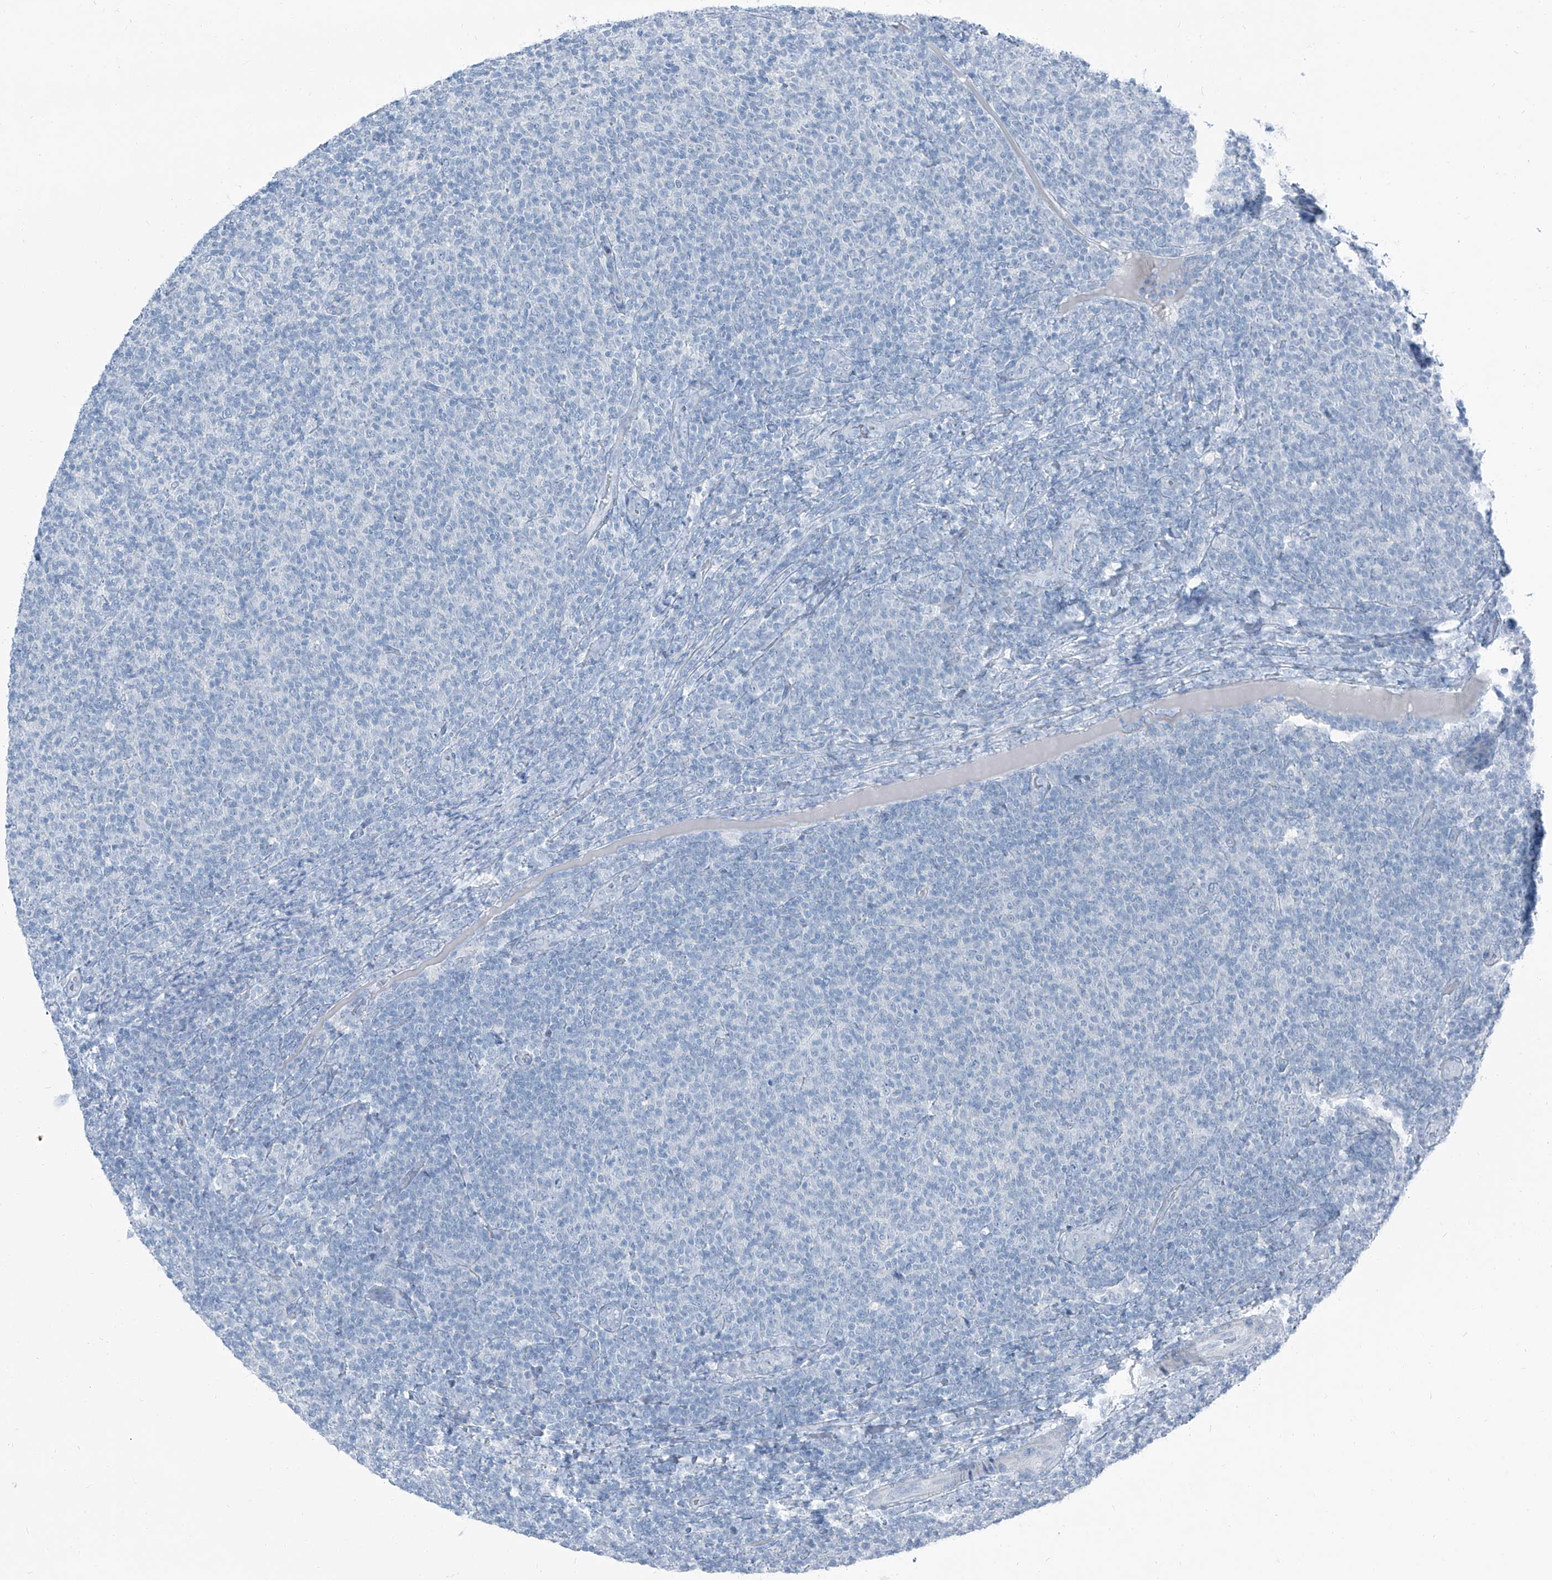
{"staining": {"intensity": "negative", "quantity": "none", "location": "none"}, "tissue": "lymphoma", "cell_type": "Tumor cells", "image_type": "cancer", "snomed": [{"axis": "morphology", "description": "Malignant lymphoma, non-Hodgkin's type, Low grade"}, {"axis": "topography", "description": "Lymph node"}], "caption": "This is an IHC micrograph of lymphoma. There is no expression in tumor cells.", "gene": "RGN", "patient": {"sex": "male", "age": 66}}